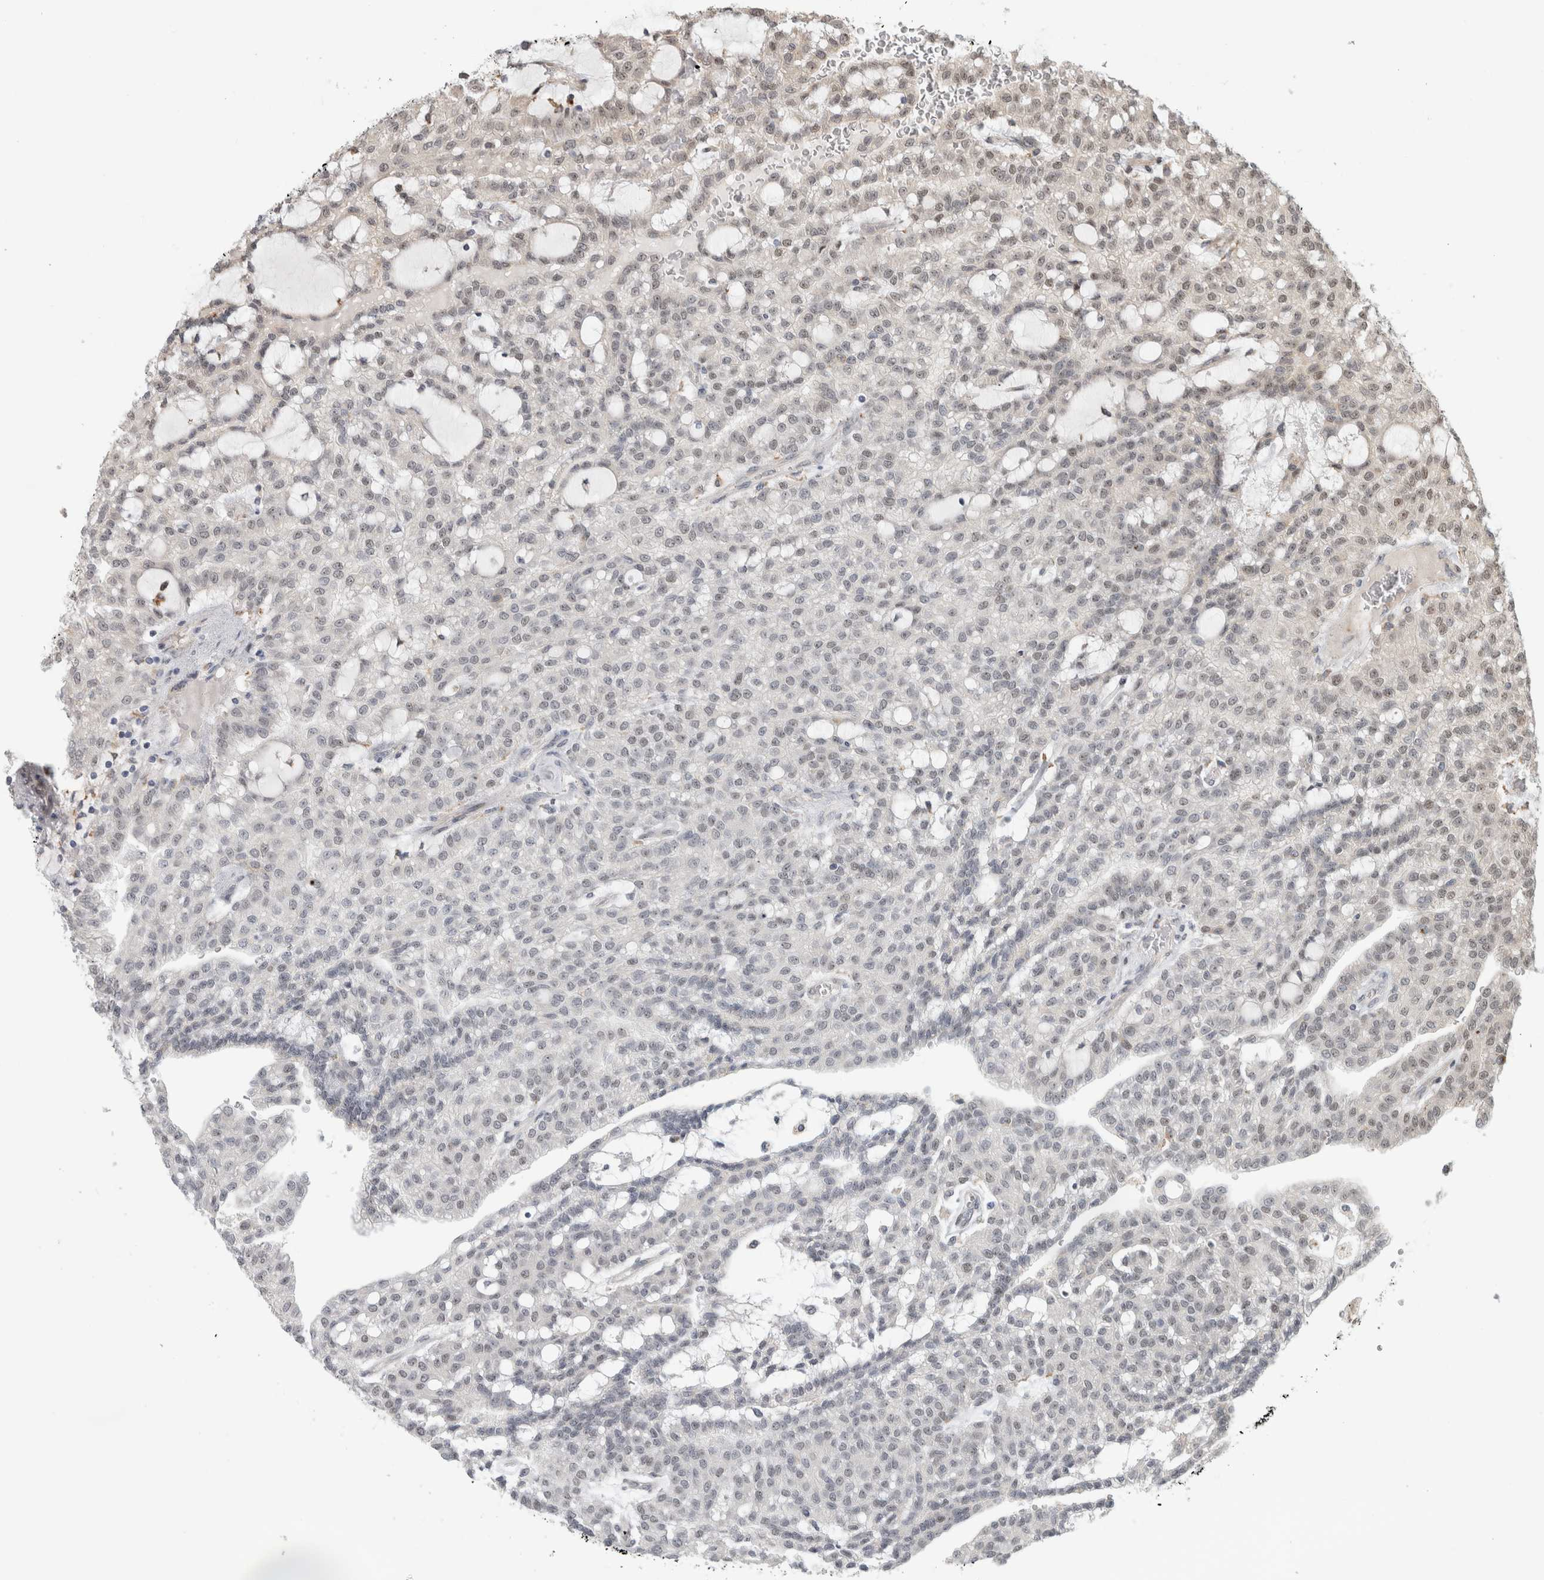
{"staining": {"intensity": "weak", "quantity": "<25%", "location": "nuclear"}, "tissue": "renal cancer", "cell_type": "Tumor cells", "image_type": "cancer", "snomed": [{"axis": "morphology", "description": "Adenocarcinoma, NOS"}, {"axis": "topography", "description": "Kidney"}], "caption": "This is an IHC histopathology image of human renal adenocarcinoma. There is no staining in tumor cells.", "gene": "NAB2", "patient": {"sex": "male", "age": 63}}